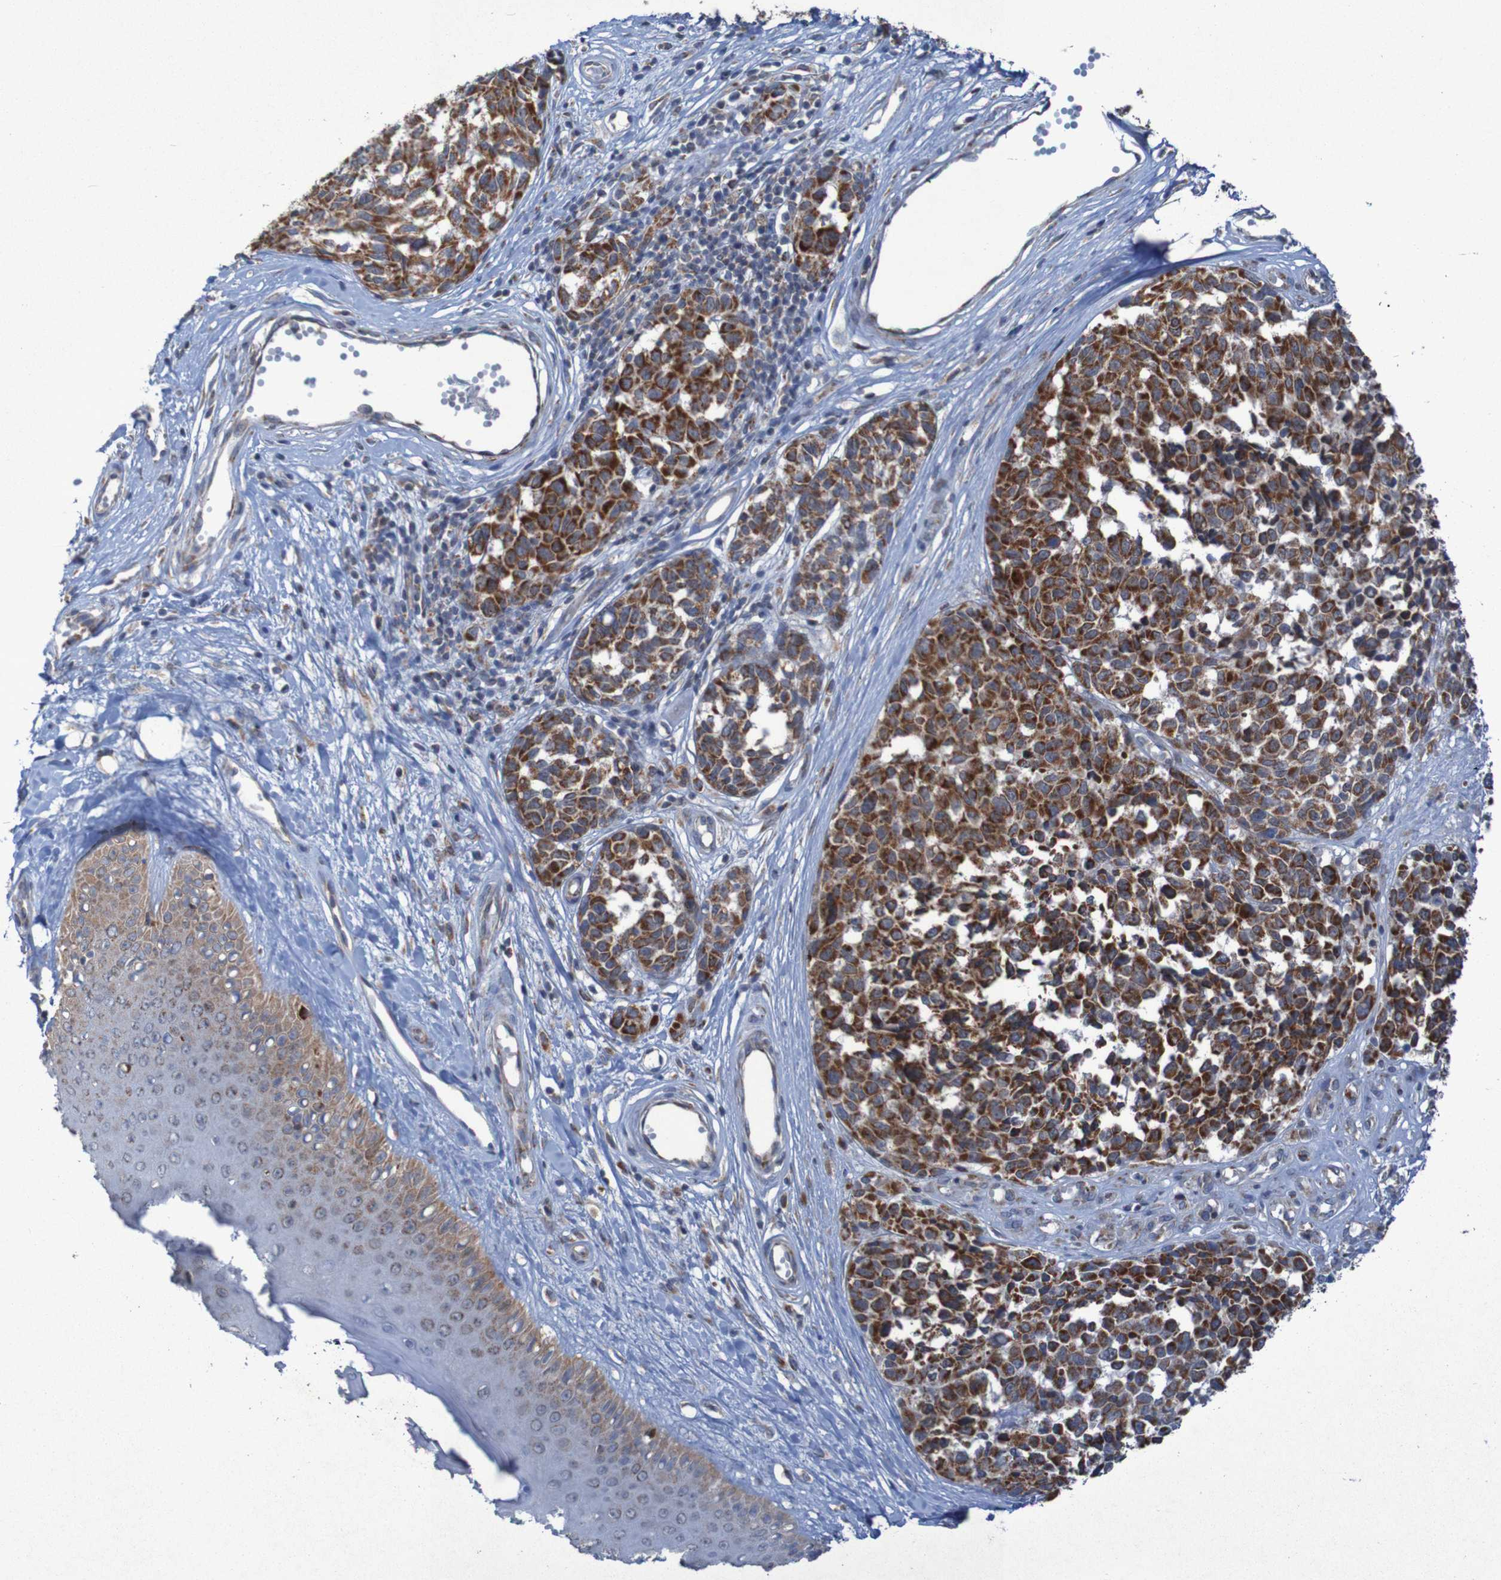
{"staining": {"intensity": "strong", "quantity": ">75%", "location": "cytoplasmic/membranous"}, "tissue": "melanoma", "cell_type": "Tumor cells", "image_type": "cancer", "snomed": [{"axis": "morphology", "description": "Malignant melanoma, NOS"}, {"axis": "topography", "description": "Skin"}], "caption": "Immunohistochemistry staining of malignant melanoma, which shows high levels of strong cytoplasmic/membranous positivity in approximately >75% of tumor cells indicating strong cytoplasmic/membranous protein expression. The staining was performed using DAB (3,3'-diaminobenzidine) (brown) for protein detection and nuclei were counterstained in hematoxylin (blue).", "gene": "CCDC51", "patient": {"sex": "female", "age": 64}}